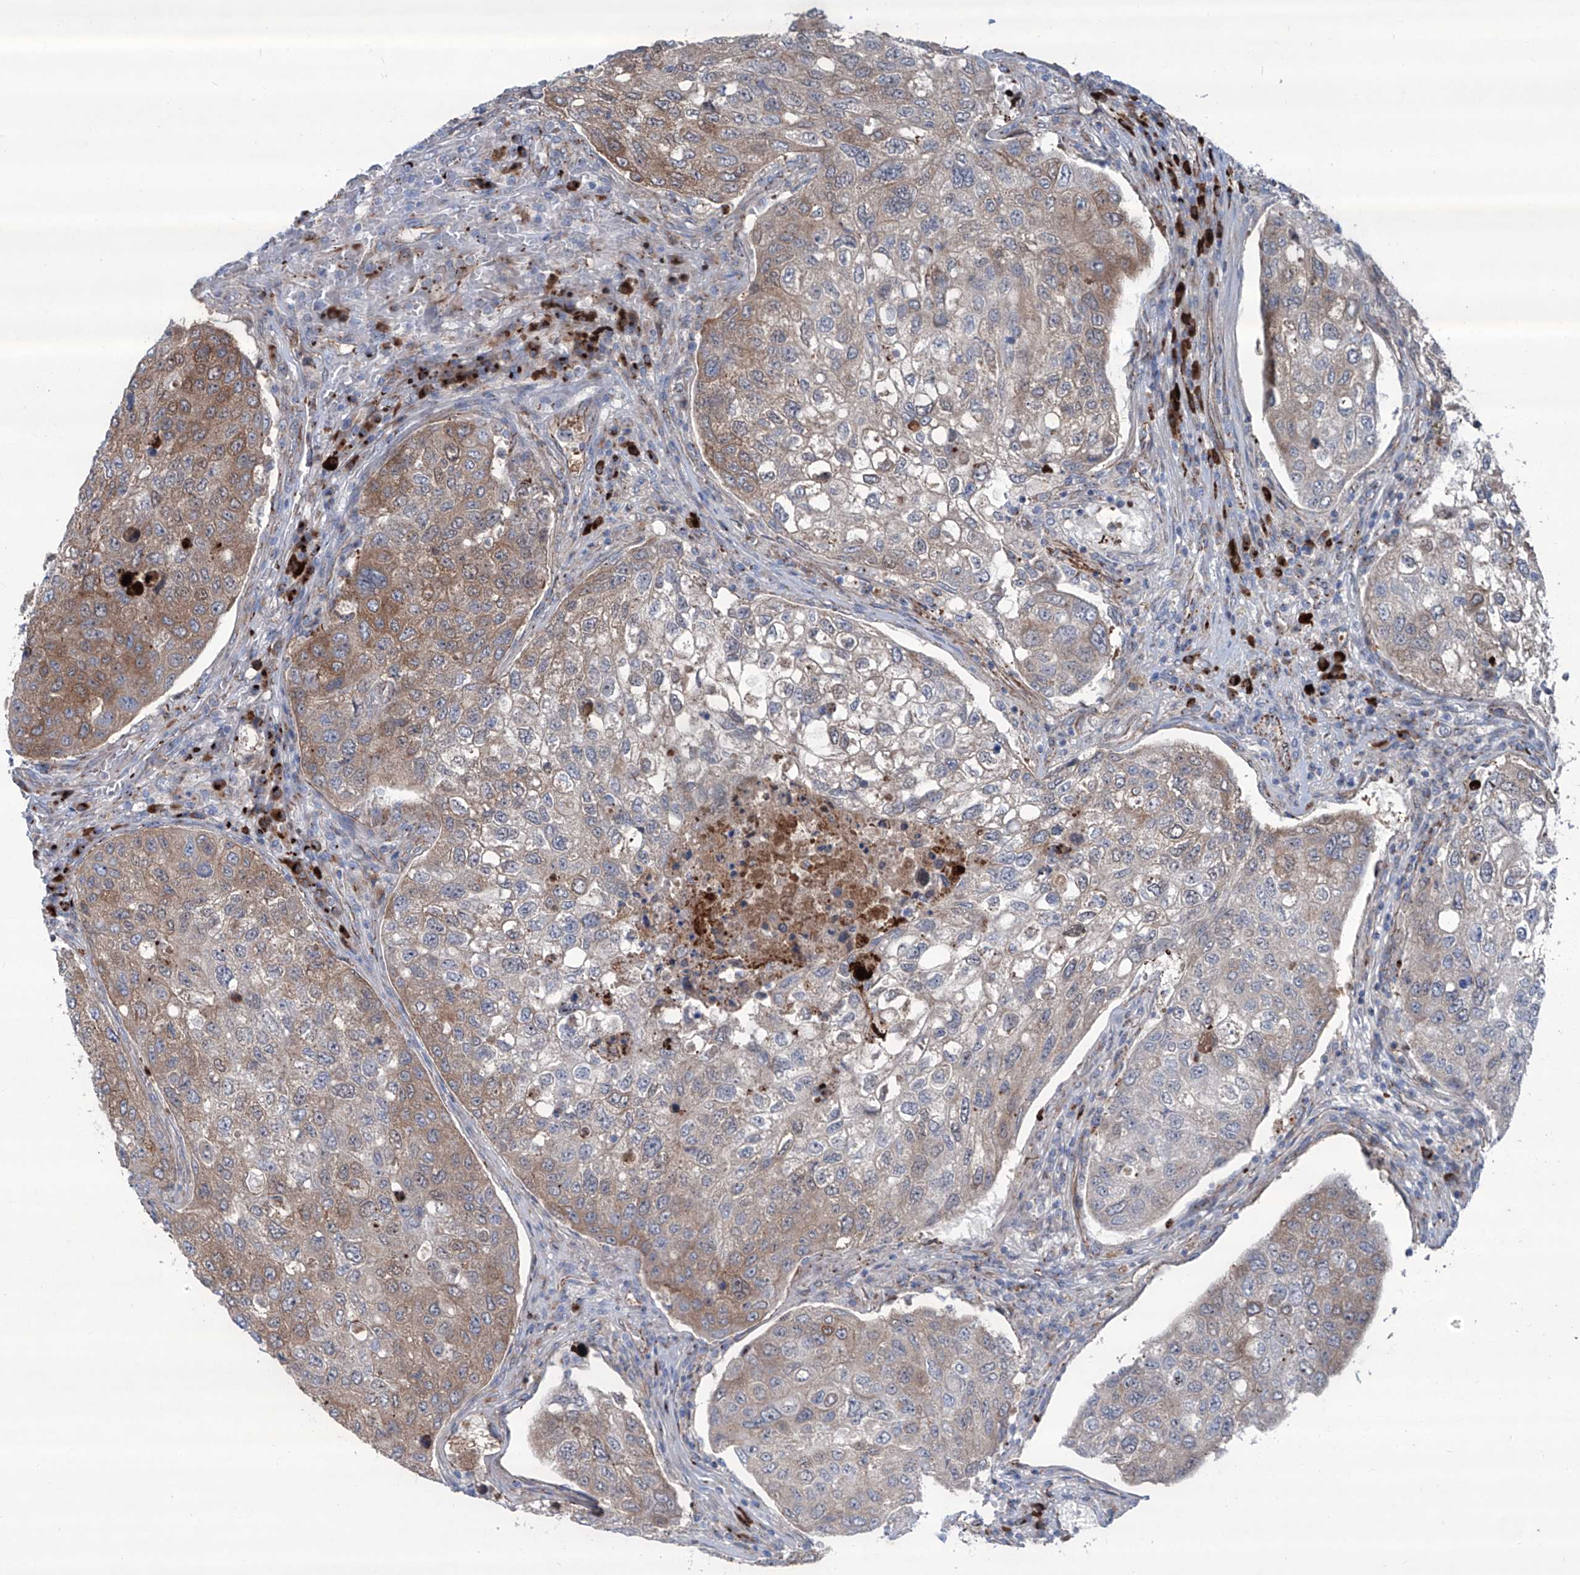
{"staining": {"intensity": "moderate", "quantity": "25%-75%", "location": "cytoplasmic/membranous"}, "tissue": "urothelial cancer", "cell_type": "Tumor cells", "image_type": "cancer", "snomed": [{"axis": "morphology", "description": "Urothelial carcinoma, High grade"}, {"axis": "topography", "description": "Lymph node"}, {"axis": "topography", "description": "Urinary bladder"}], "caption": "Protein analysis of urothelial cancer tissue exhibits moderate cytoplasmic/membranous expression in about 25%-75% of tumor cells.", "gene": "CDH5", "patient": {"sex": "male", "age": 51}}